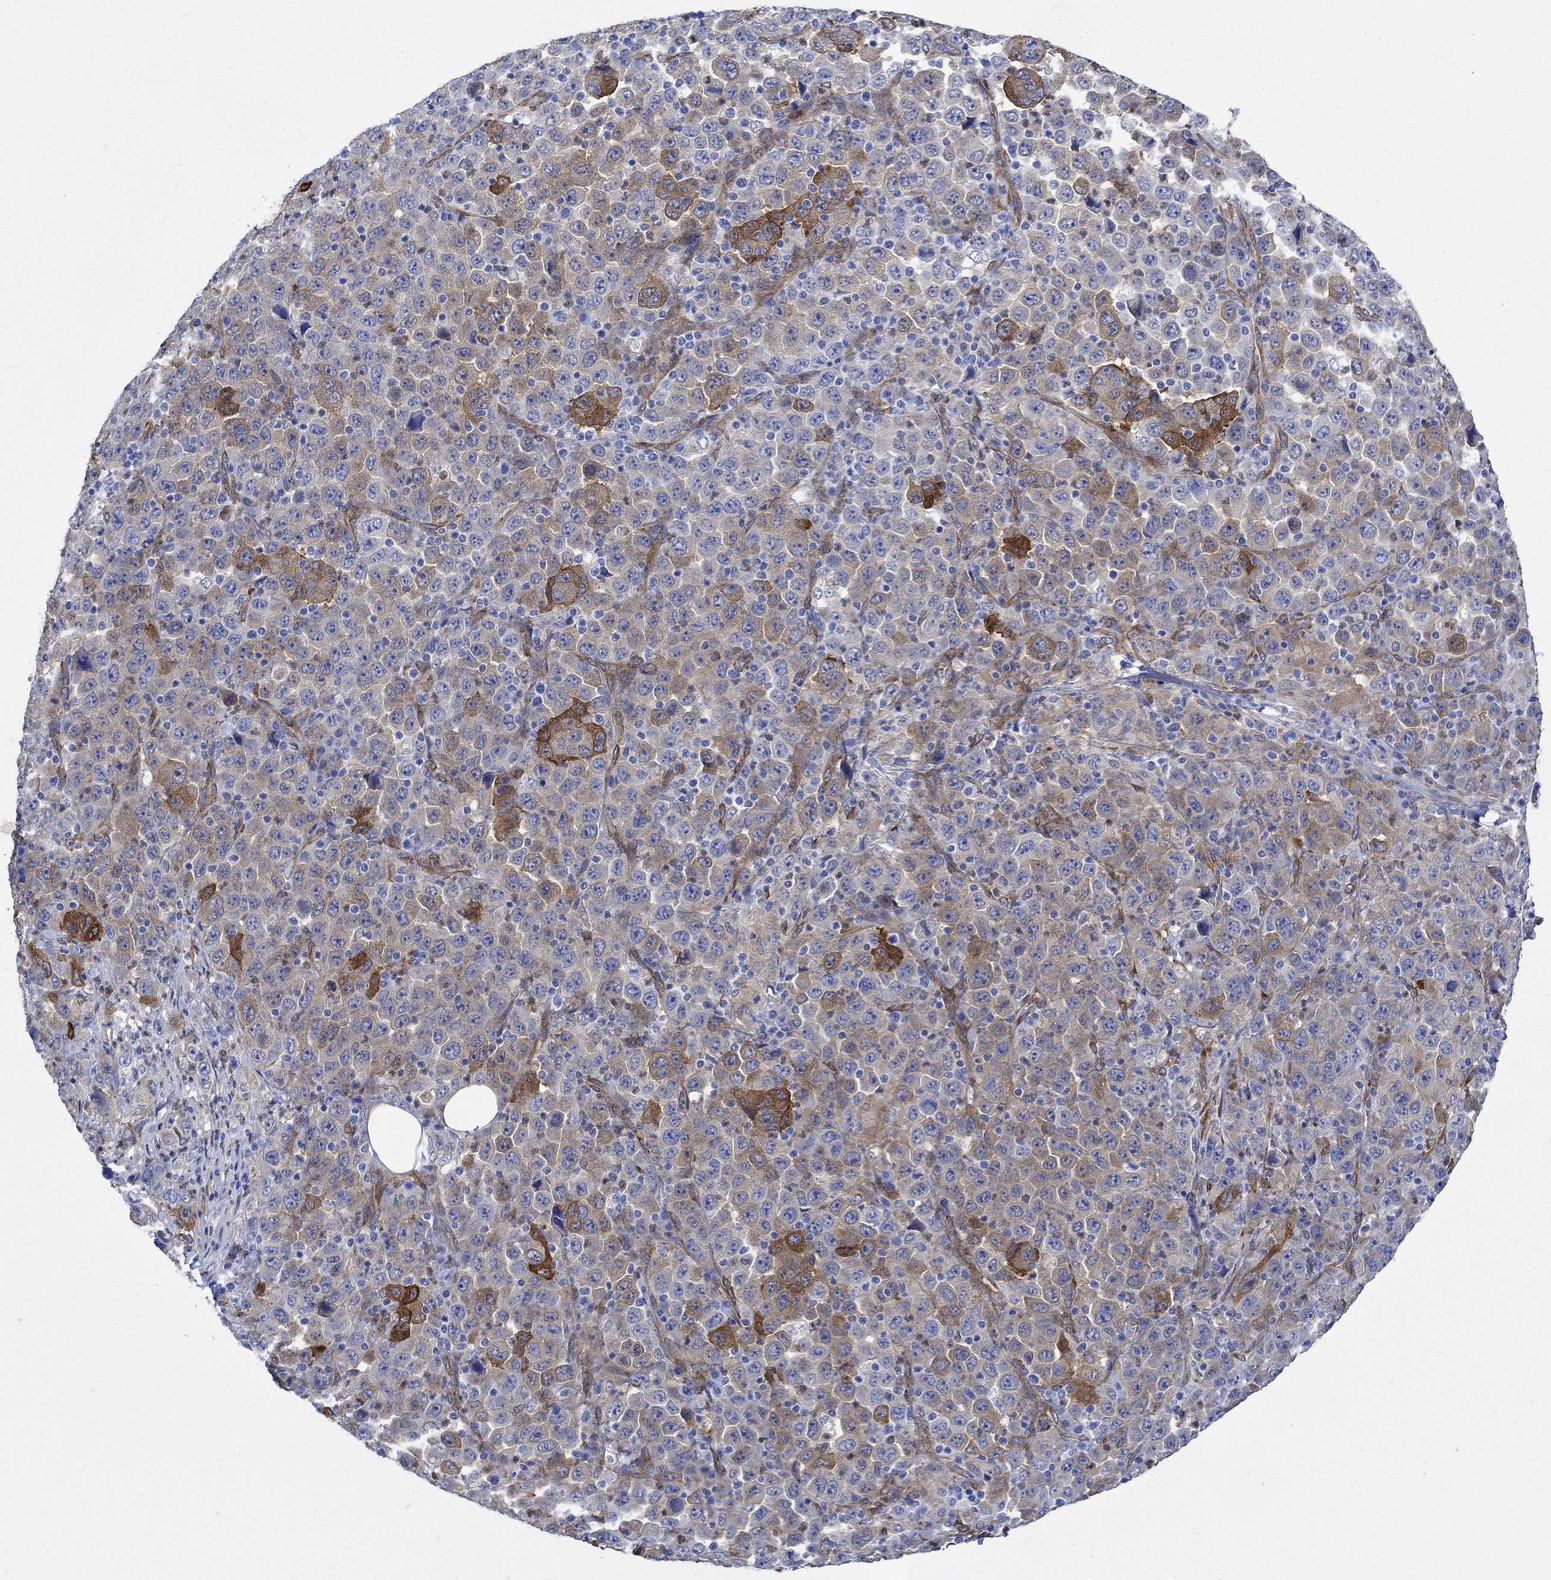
{"staining": {"intensity": "strong", "quantity": "<25%", "location": "cytoplasmic/membranous"}, "tissue": "stomach cancer", "cell_type": "Tumor cells", "image_type": "cancer", "snomed": [{"axis": "morphology", "description": "Normal tissue, NOS"}, {"axis": "morphology", "description": "Adenocarcinoma, NOS"}, {"axis": "topography", "description": "Stomach, upper"}, {"axis": "topography", "description": "Stomach"}], "caption": "Immunohistochemical staining of human stomach cancer (adenocarcinoma) displays medium levels of strong cytoplasmic/membranous protein positivity in approximately <25% of tumor cells.", "gene": "TGM2", "patient": {"sex": "male", "age": 59}}